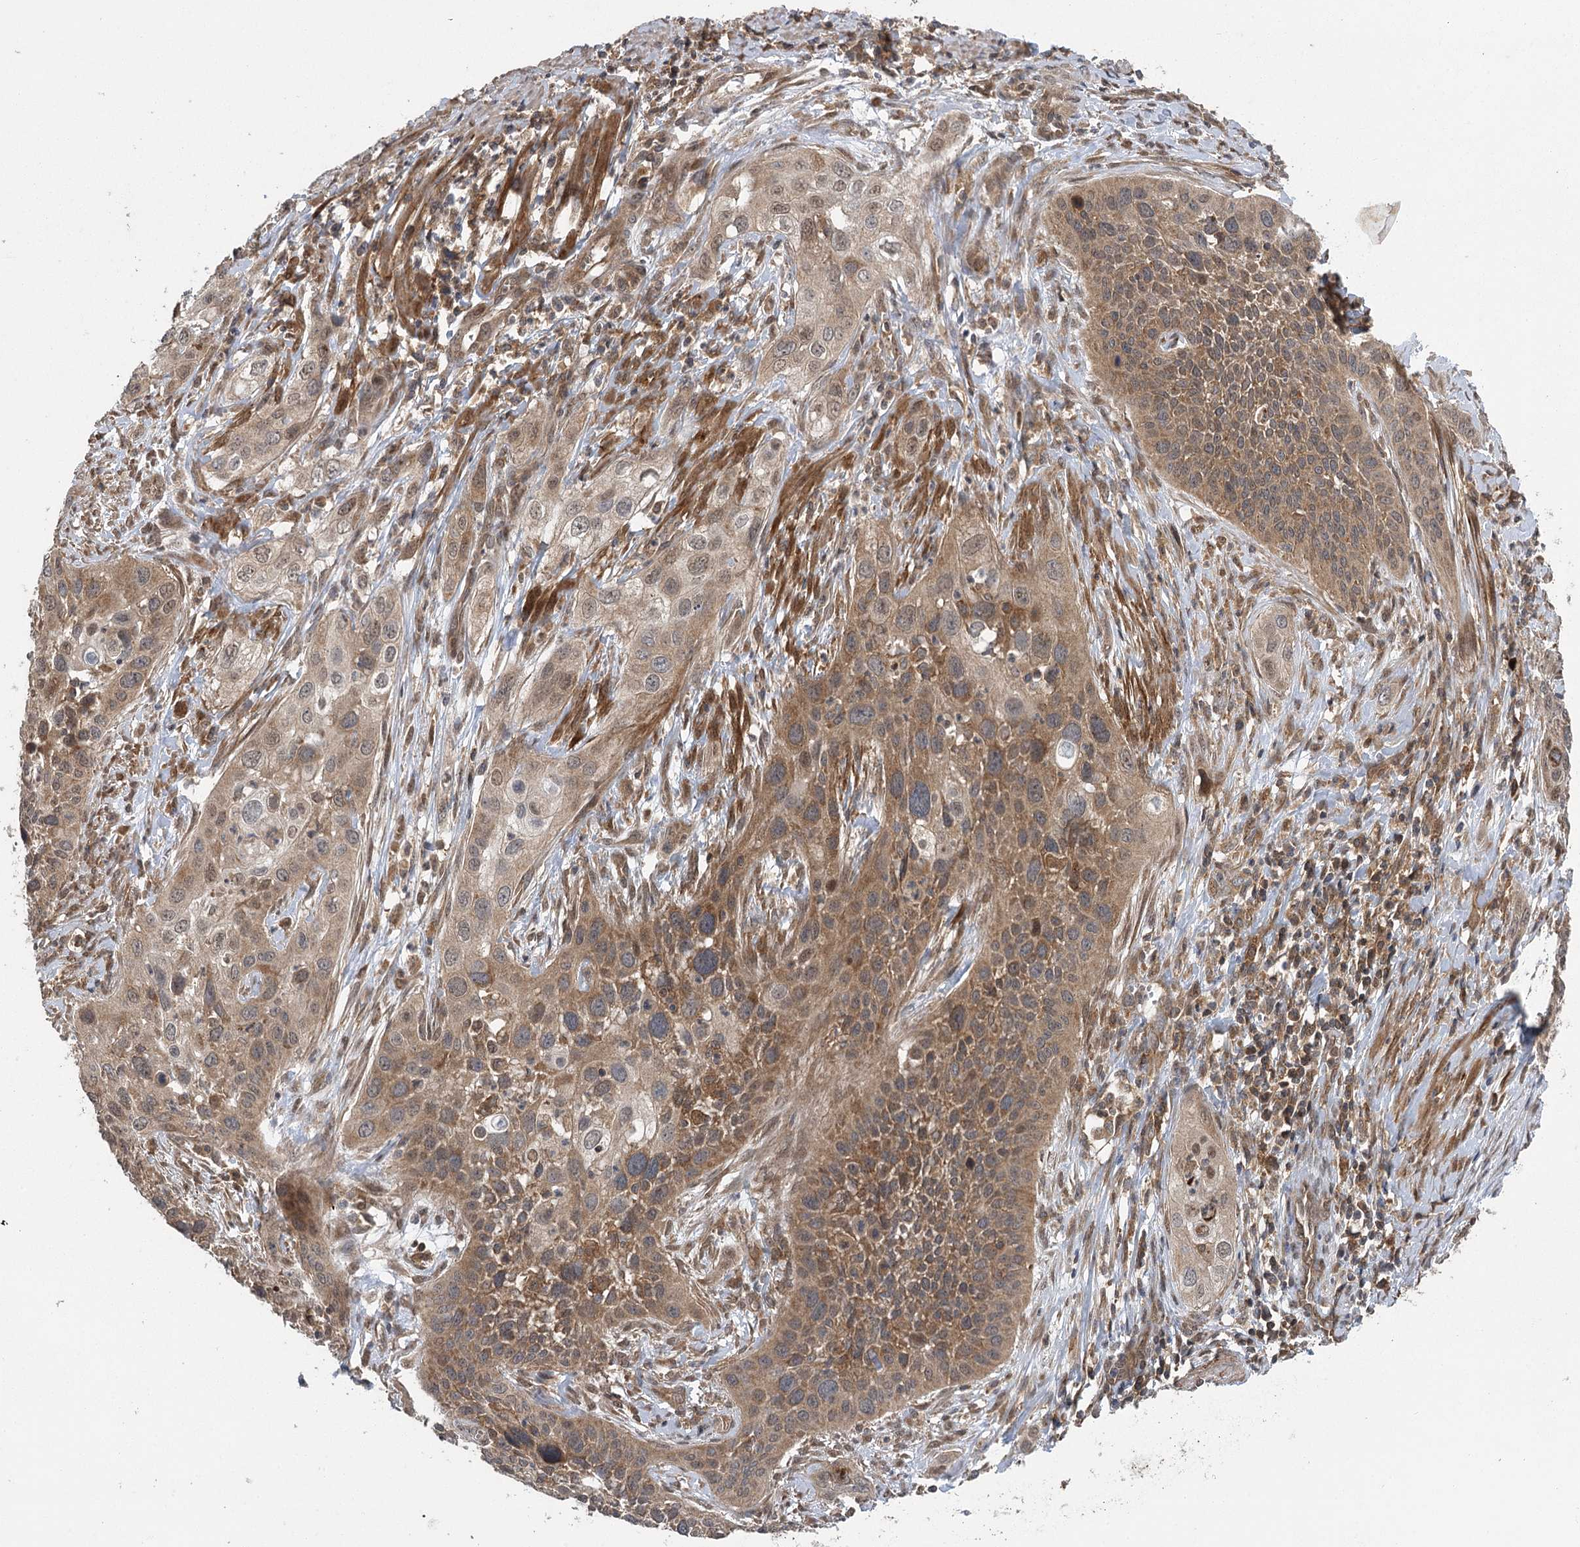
{"staining": {"intensity": "moderate", "quantity": ">75%", "location": "cytoplasmic/membranous"}, "tissue": "cervical cancer", "cell_type": "Tumor cells", "image_type": "cancer", "snomed": [{"axis": "morphology", "description": "Squamous cell carcinoma, NOS"}, {"axis": "topography", "description": "Cervix"}], "caption": "Immunohistochemistry micrograph of neoplastic tissue: human cervical cancer stained using immunohistochemistry (IHC) reveals medium levels of moderate protein expression localized specifically in the cytoplasmic/membranous of tumor cells, appearing as a cytoplasmic/membranous brown color.", "gene": "C12orf4", "patient": {"sex": "female", "age": 34}}